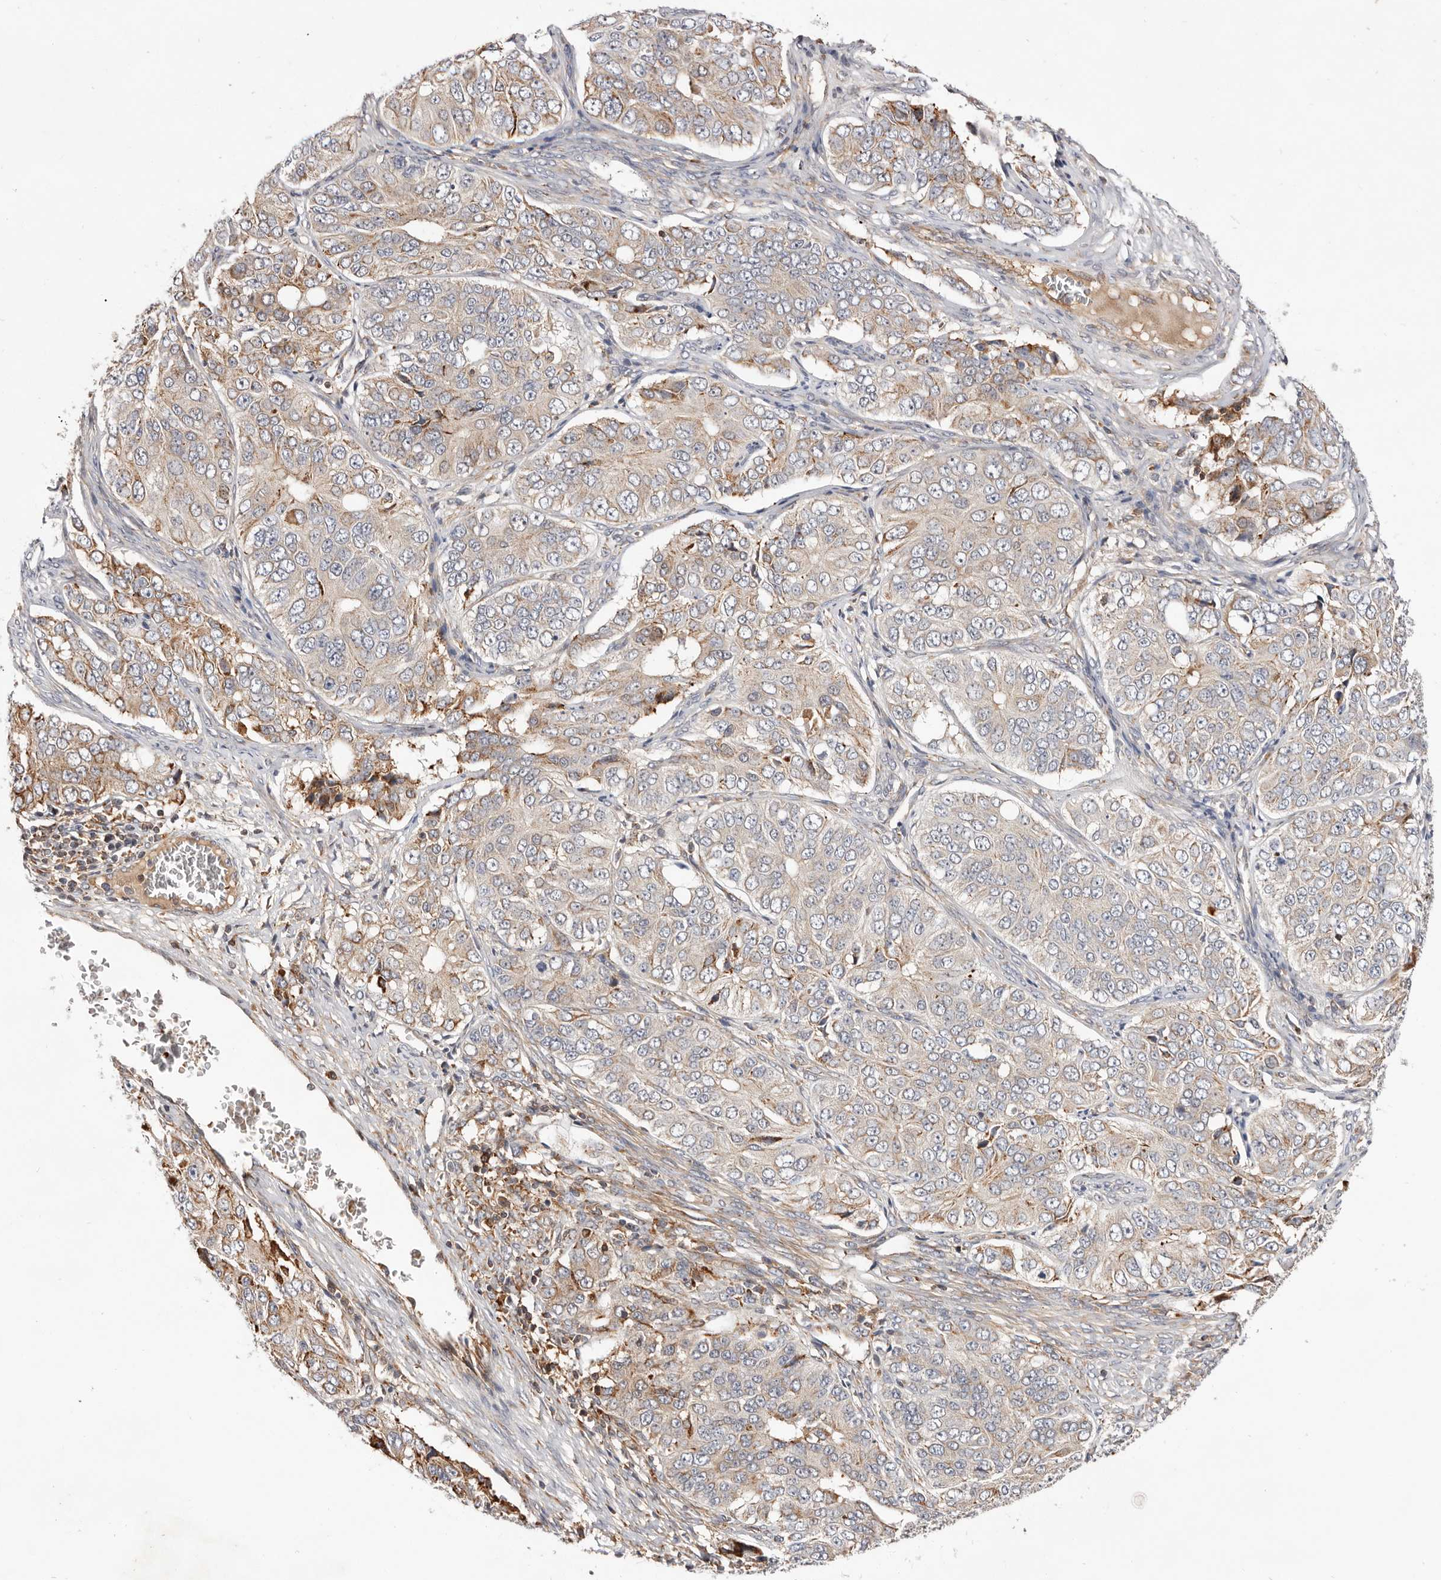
{"staining": {"intensity": "weak", "quantity": "<25%", "location": "cytoplasmic/membranous"}, "tissue": "ovarian cancer", "cell_type": "Tumor cells", "image_type": "cancer", "snomed": [{"axis": "morphology", "description": "Carcinoma, endometroid"}, {"axis": "topography", "description": "Ovary"}], "caption": "Micrograph shows no protein positivity in tumor cells of ovarian cancer tissue.", "gene": "RNF213", "patient": {"sex": "female", "age": 51}}